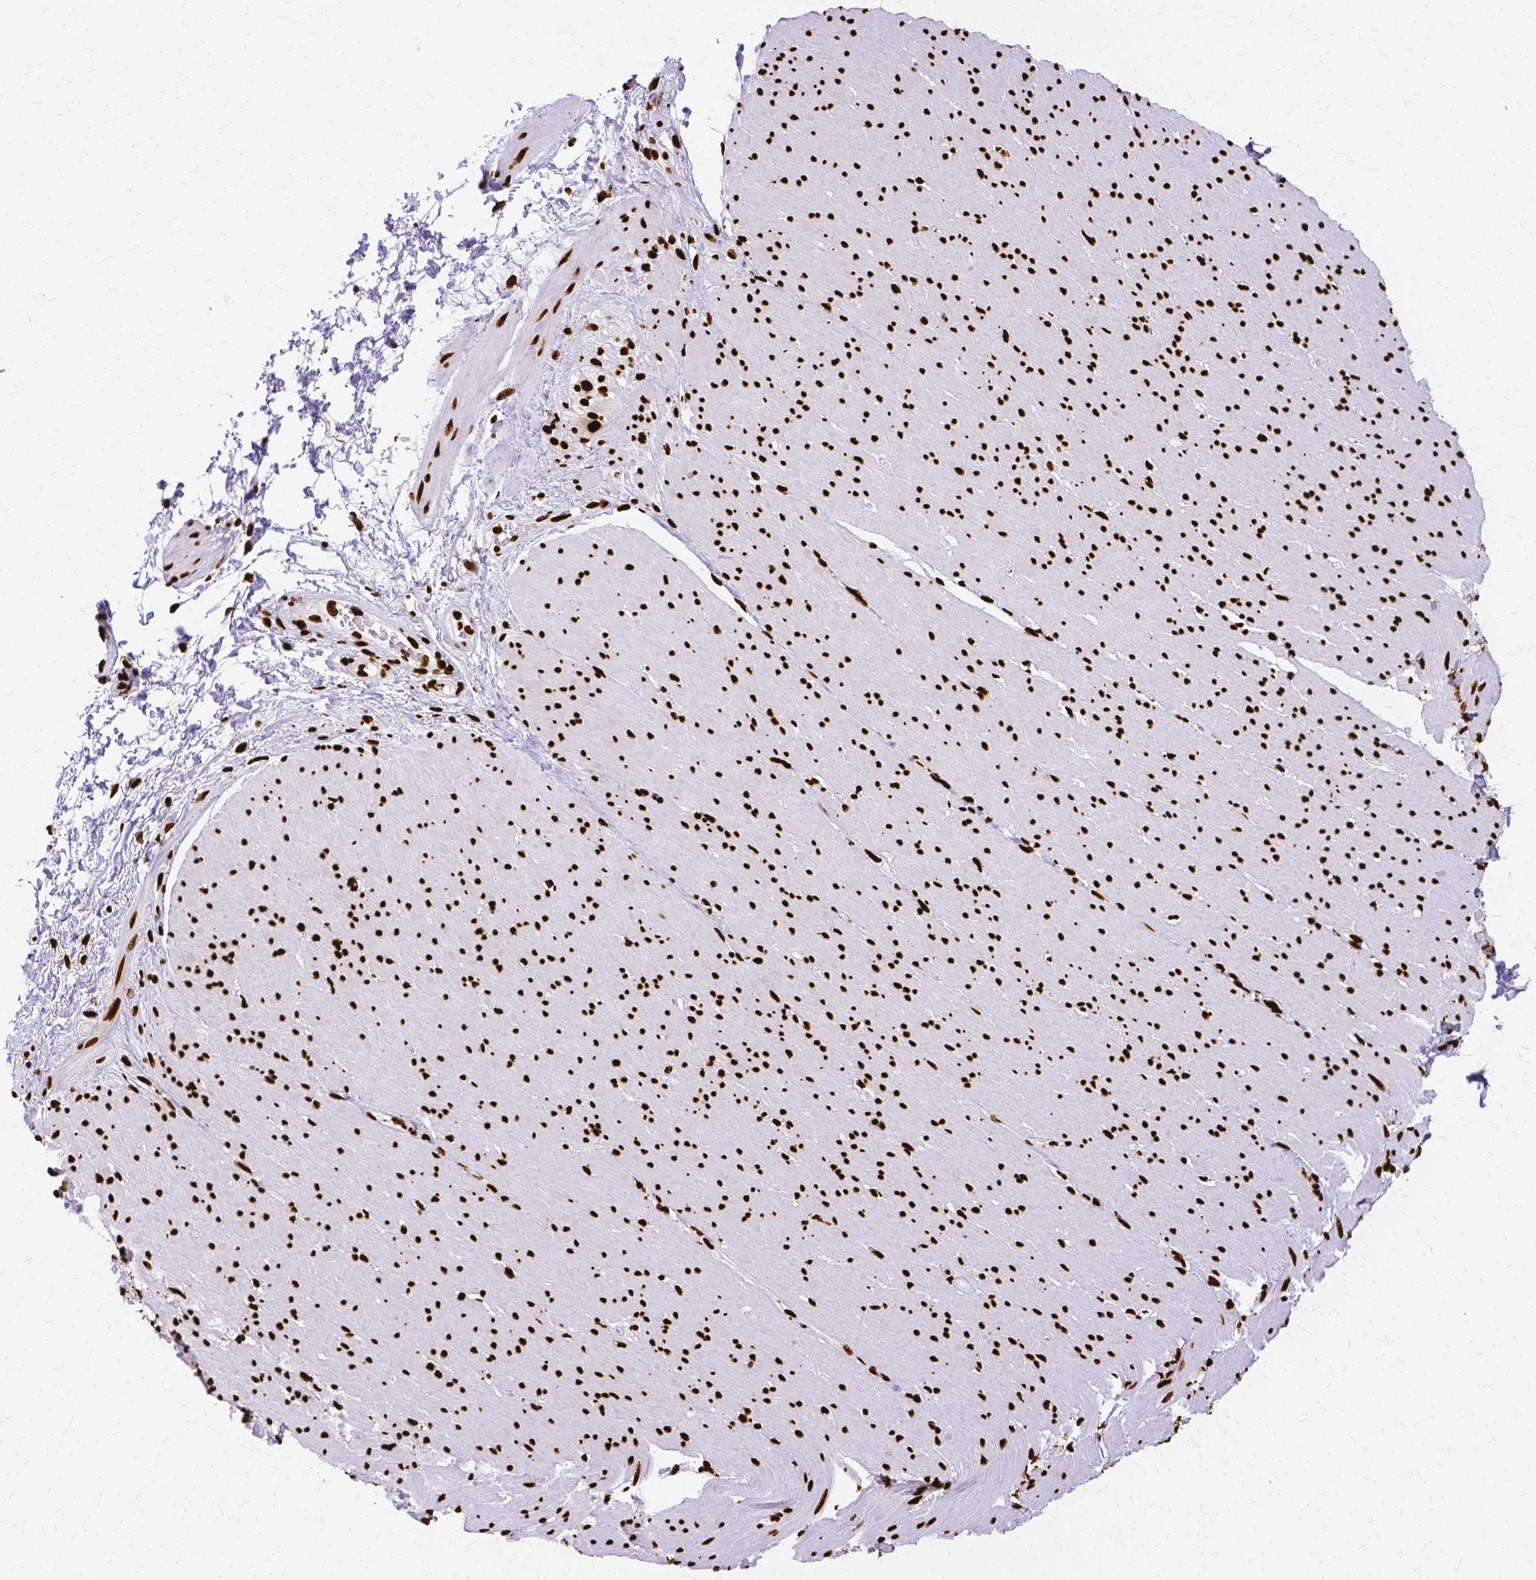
{"staining": {"intensity": "strong", "quantity": ">75%", "location": "nuclear"}, "tissue": "smooth muscle", "cell_type": "Smooth muscle cells", "image_type": "normal", "snomed": [{"axis": "morphology", "description": "Normal tissue, NOS"}, {"axis": "topography", "description": "Smooth muscle"}, {"axis": "topography", "description": "Rectum"}], "caption": "Smooth muscle stained with DAB IHC exhibits high levels of strong nuclear staining in approximately >75% of smooth muscle cells. (brown staining indicates protein expression, while blue staining denotes nuclei).", "gene": "SFPQ", "patient": {"sex": "male", "age": 53}}